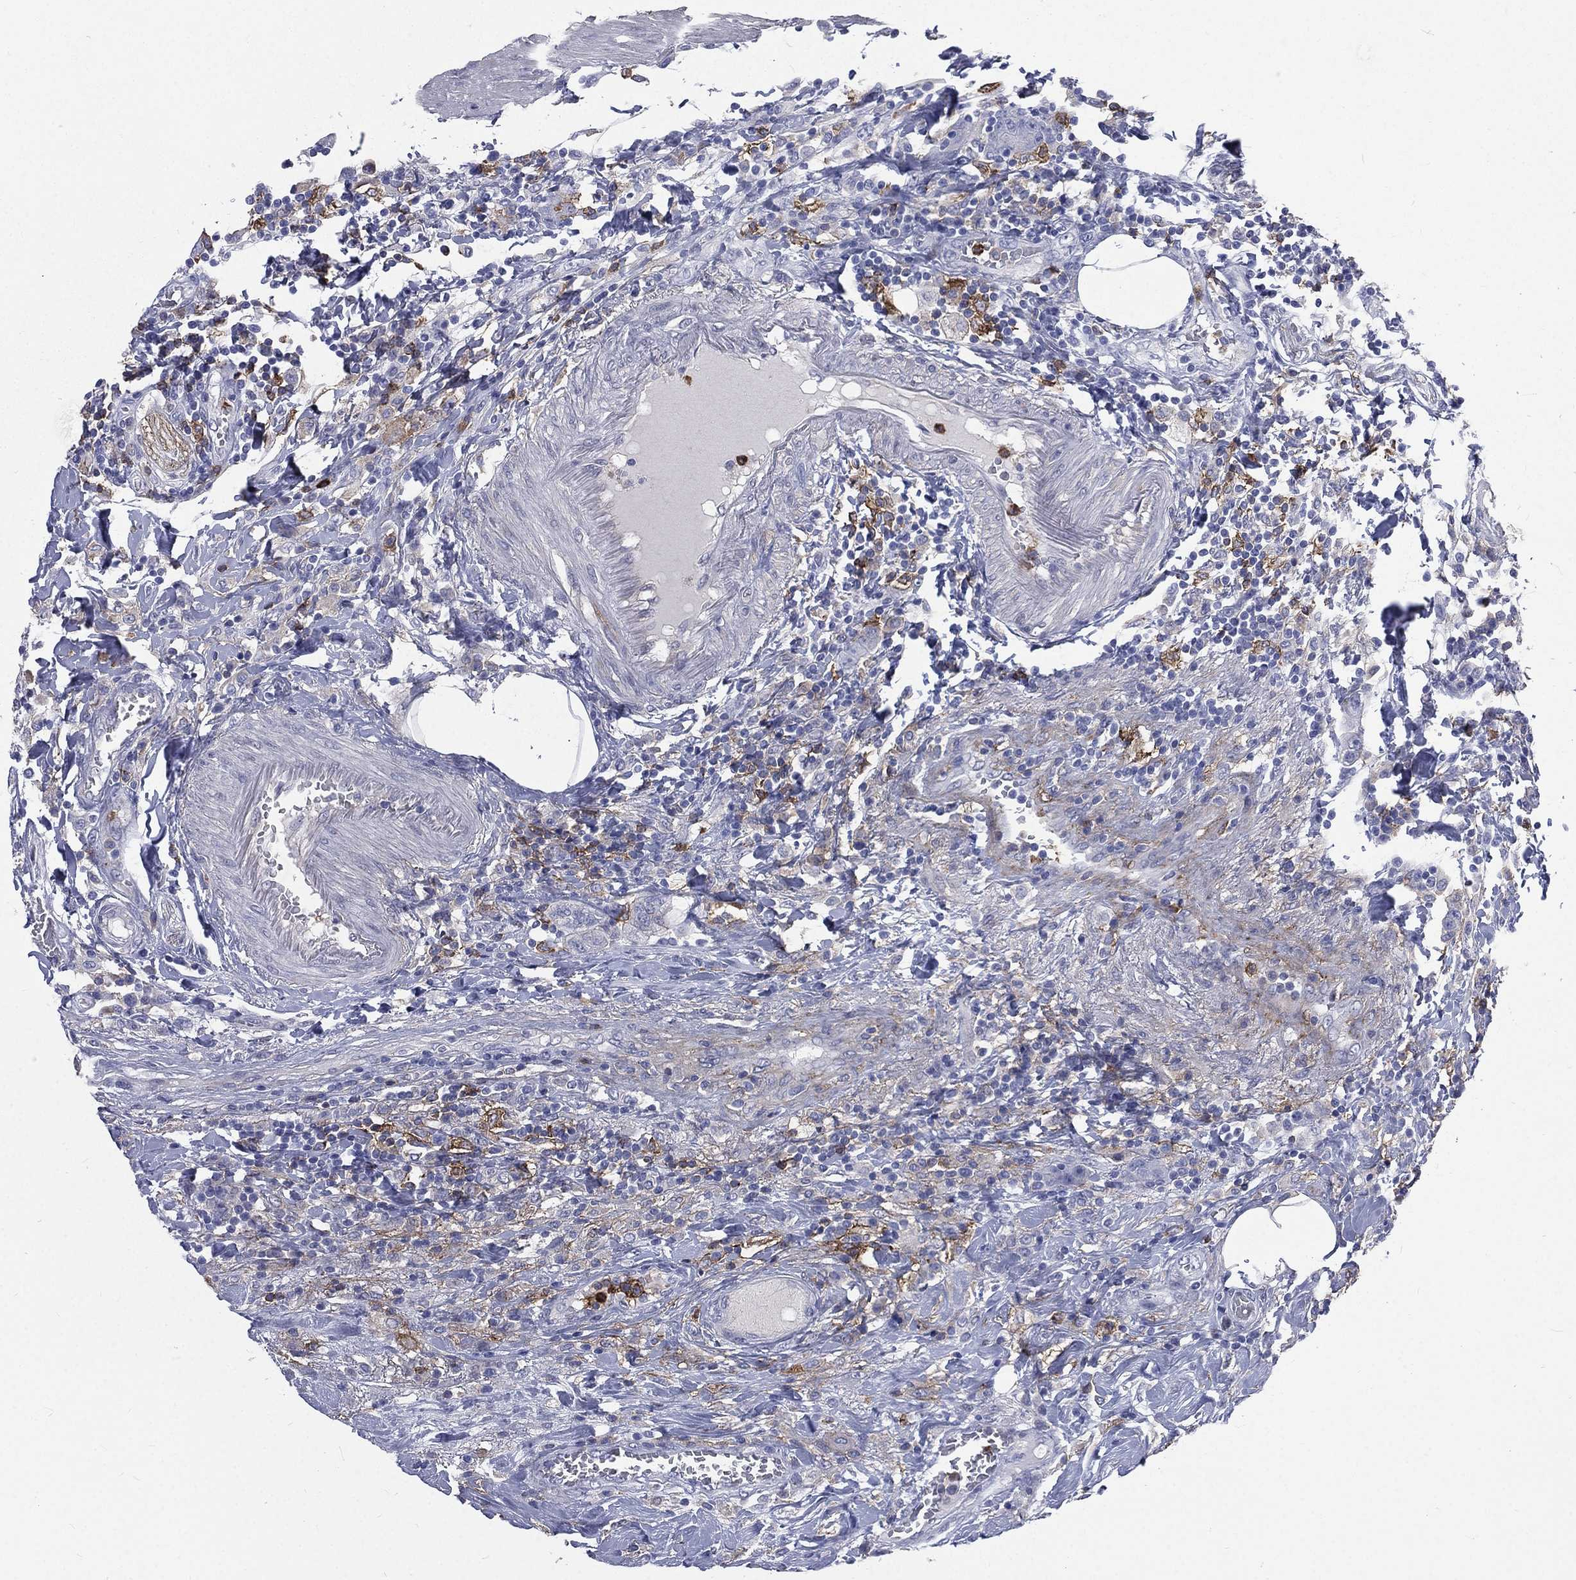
{"staining": {"intensity": "negative", "quantity": "none", "location": "none"}, "tissue": "colorectal cancer", "cell_type": "Tumor cells", "image_type": "cancer", "snomed": [{"axis": "morphology", "description": "Adenocarcinoma, NOS"}, {"axis": "topography", "description": "Colon"}], "caption": "The photomicrograph demonstrates no staining of tumor cells in colorectal adenocarcinoma.", "gene": "BASP1", "patient": {"sex": "female", "age": 48}}